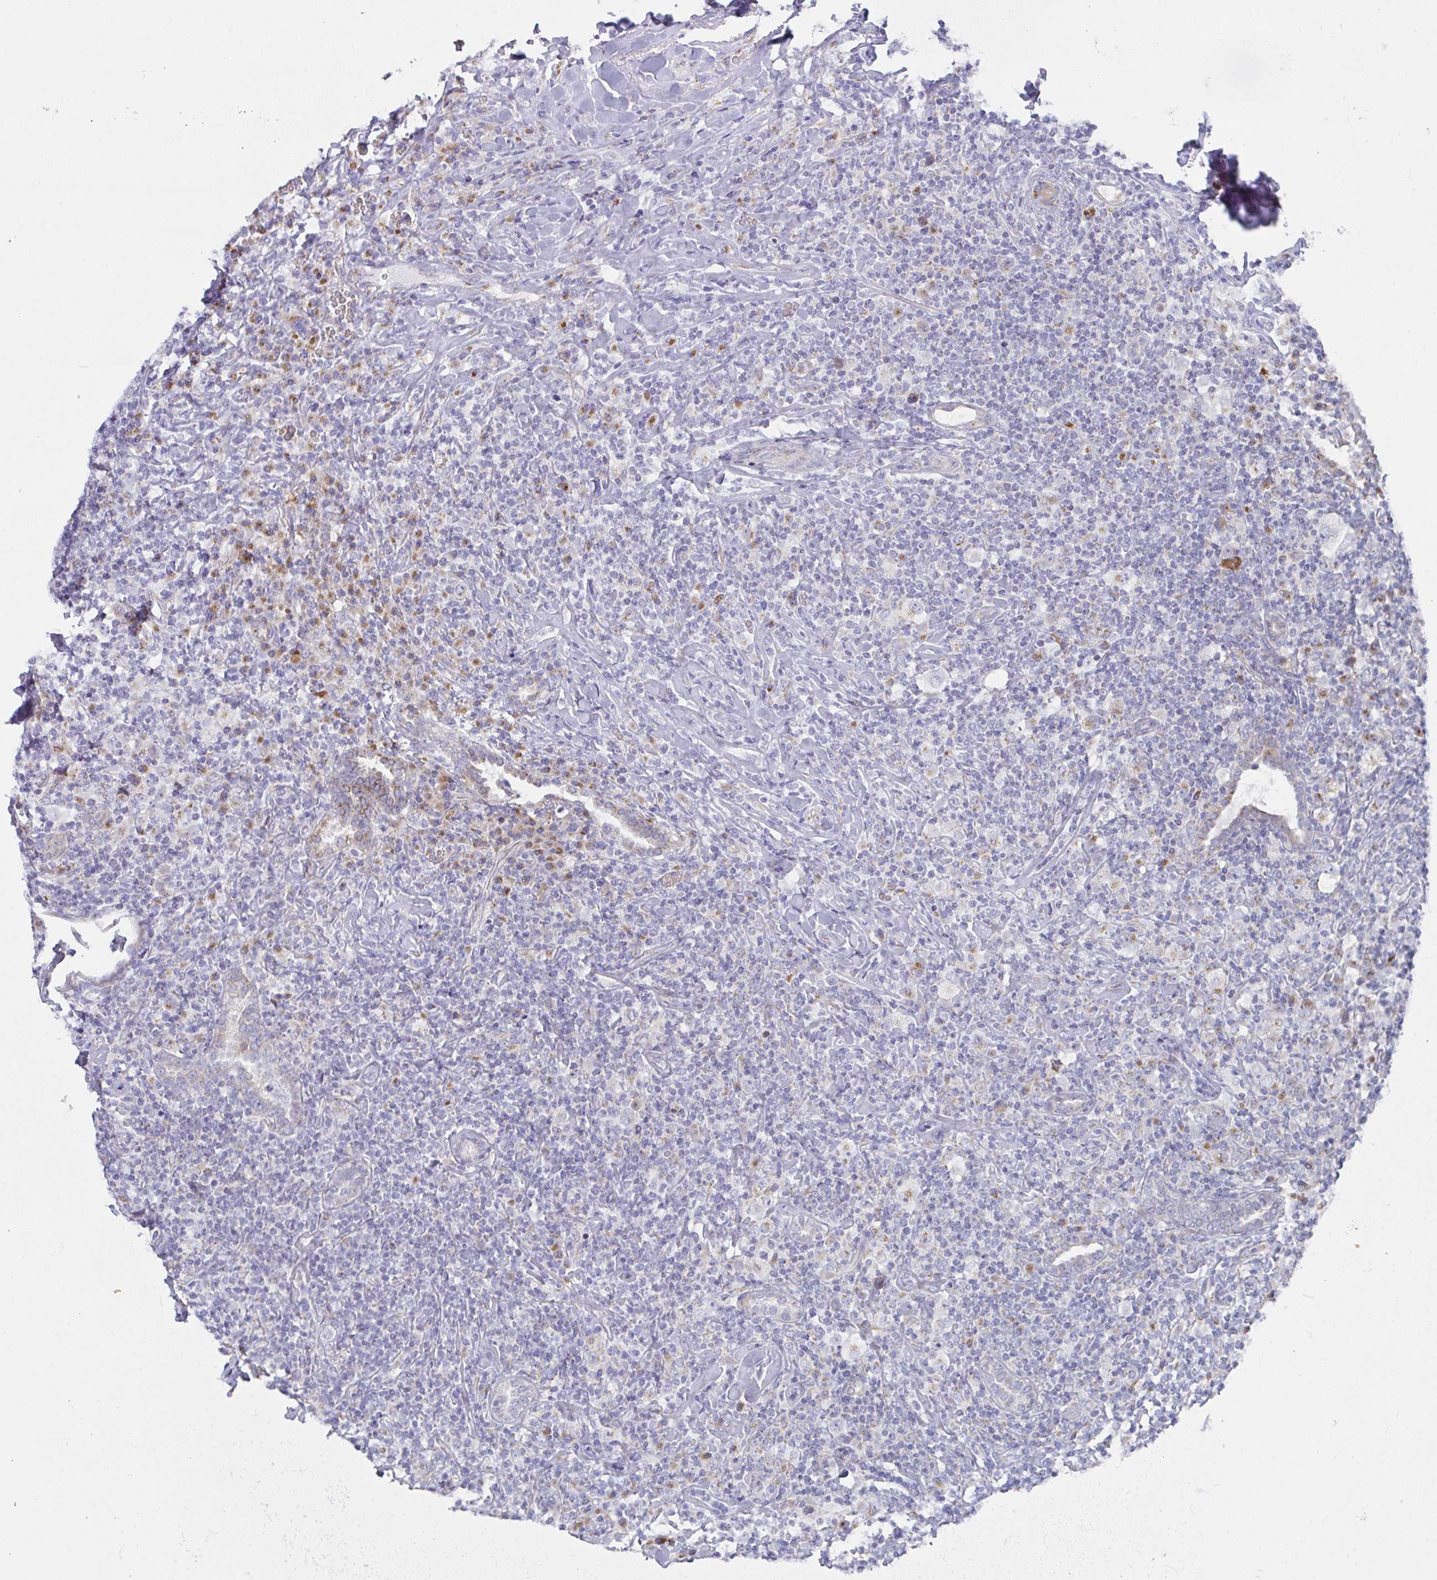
{"staining": {"intensity": "moderate", "quantity": "<25%", "location": "cytoplasmic/membranous"}, "tissue": "lymphoma", "cell_type": "Tumor cells", "image_type": "cancer", "snomed": [{"axis": "morphology", "description": "Hodgkin's disease, NOS"}, {"axis": "topography", "description": "Lung"}], "caption": "A brown stain highlights moderate cytoplasmic/membranous staining of a protein in lymphoma tumor cells.", "gene": "MIA3", "patient": {"sex": "male", "age": 17}}